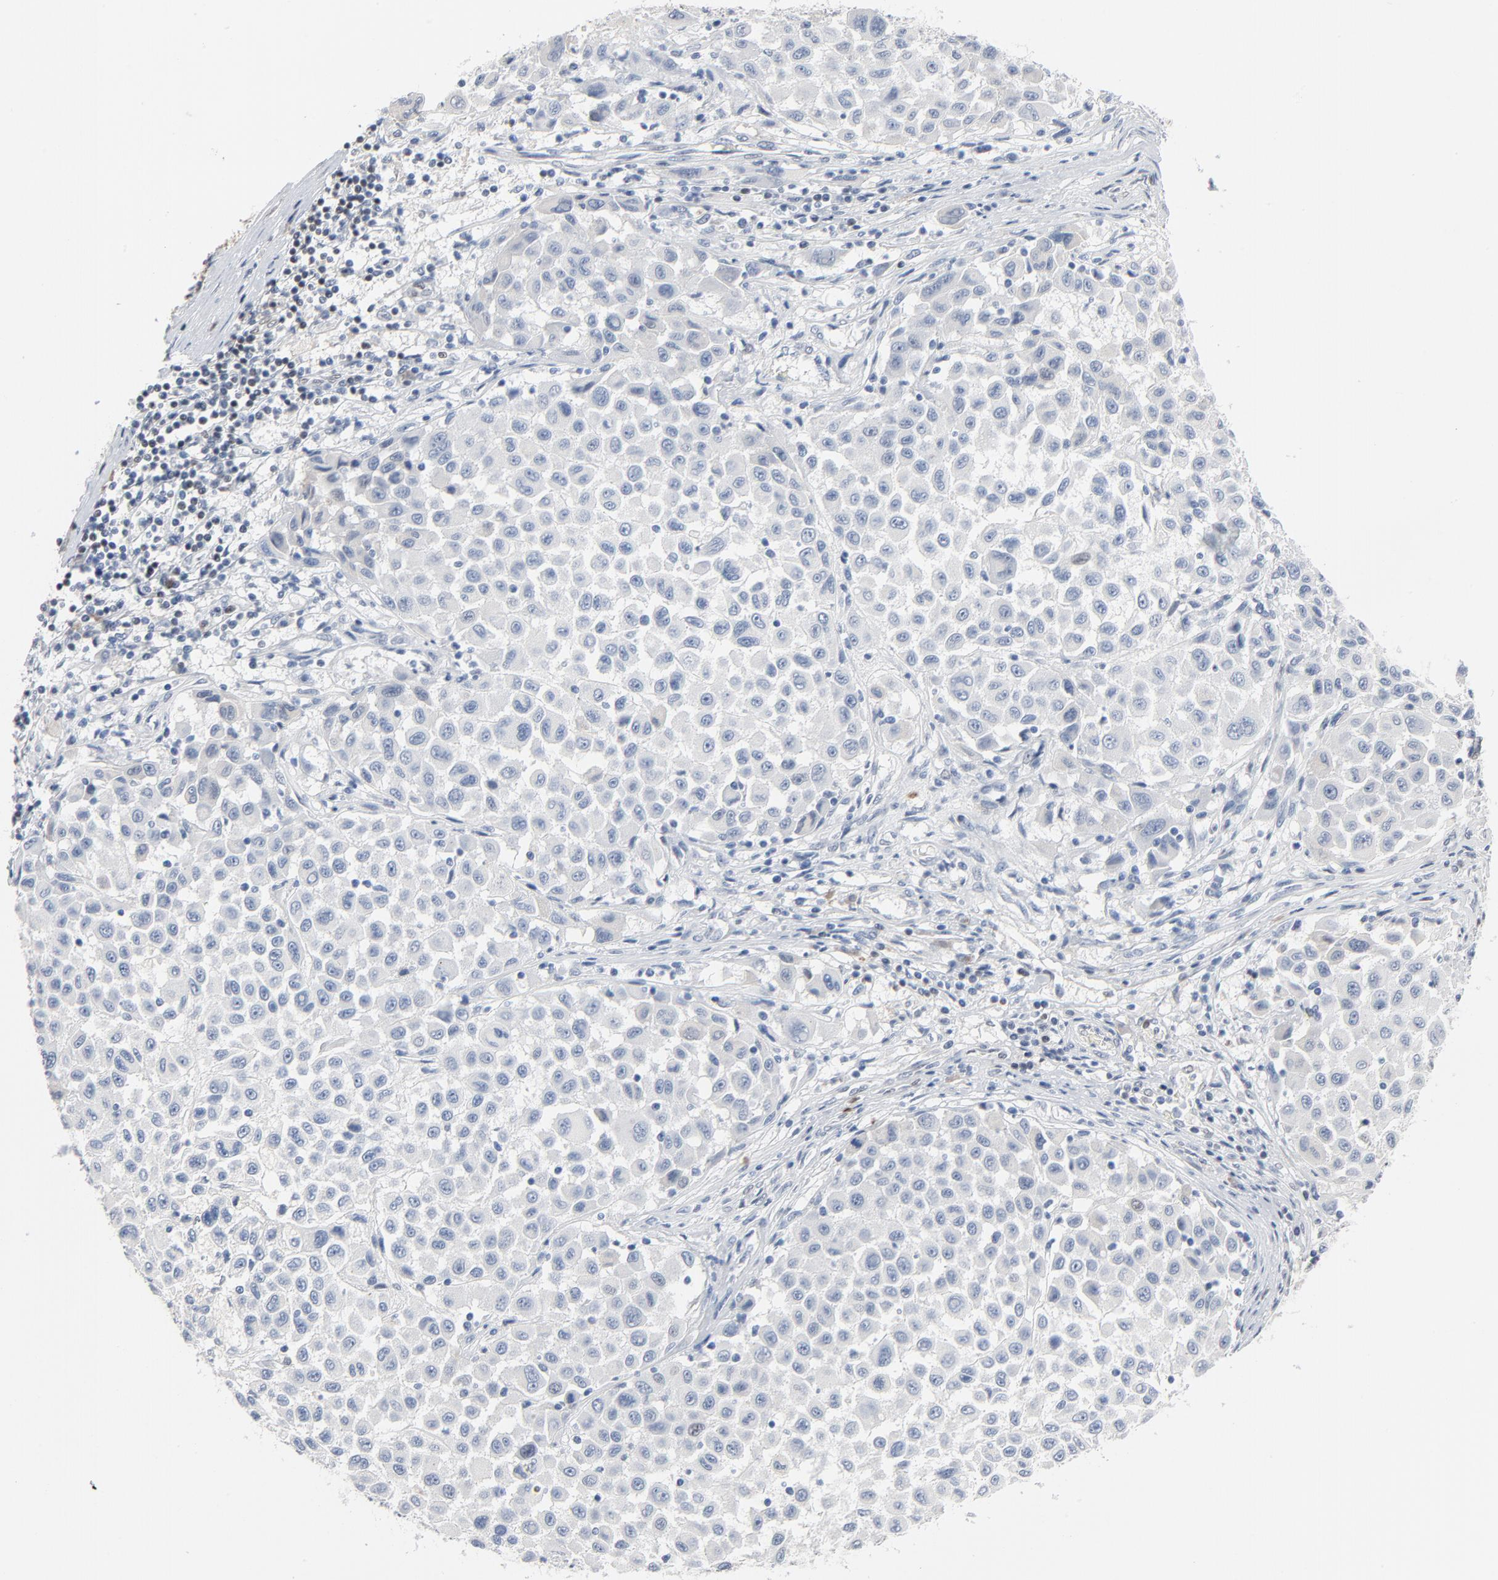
{"staining": {"intensity": "negative", "quantity": "none", "location": "none"}, "tissue": "melanoma", "cell_type": "Tumor cells", "image_type": "cancer", "snomed": [{"axis": "morphology", "description": "Malignant melanoma, Metastatic site"}, {"axis": "topography", "description": "Lymph node"}], "caption": "A micrograph of human melanoma is negative for staining in tumor cells.", "gene": "FOXP1", "patient": {"sex": "male", "age": 61}}